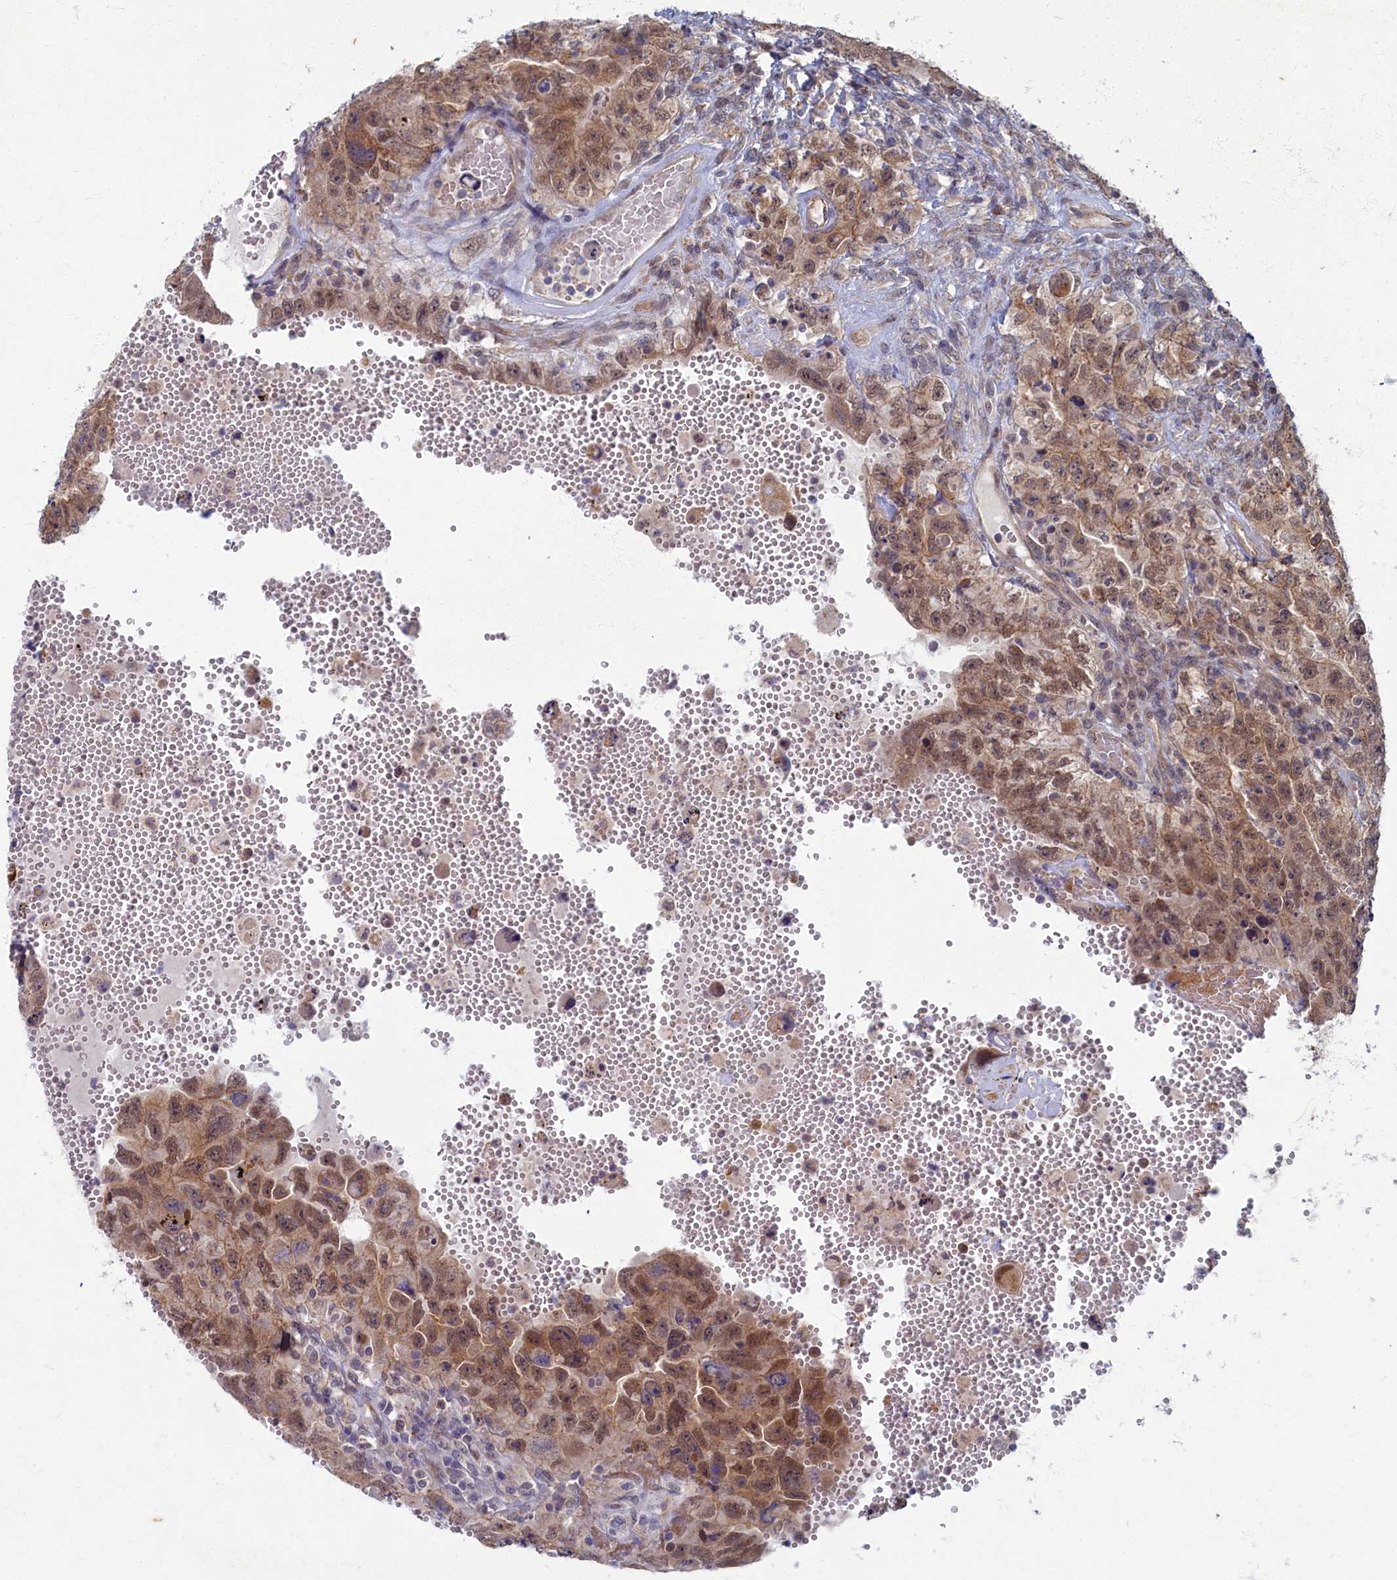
{"staining": {"intensity": "moderate", "quantity": ">75%", "location": "cytoplasmic/membranous,nuclear"}, "tissue": "testis cancer", "cell_type": "Tumor cells", "image_type": "cancer", "snomed": [{"axis": "morphology", "description": "Carcinoma, Embryonal, NOS"}, {"axis": "topography", "description": "Testis"}], "caption": "Immunohistochemical staining of human testis cancer displays moderate cytoplasmic/membranous and nuclear protein positivity in about >75% of tumor cells.", "gene": "WDR59", "patient": {"sex": "male", "age": 26}}